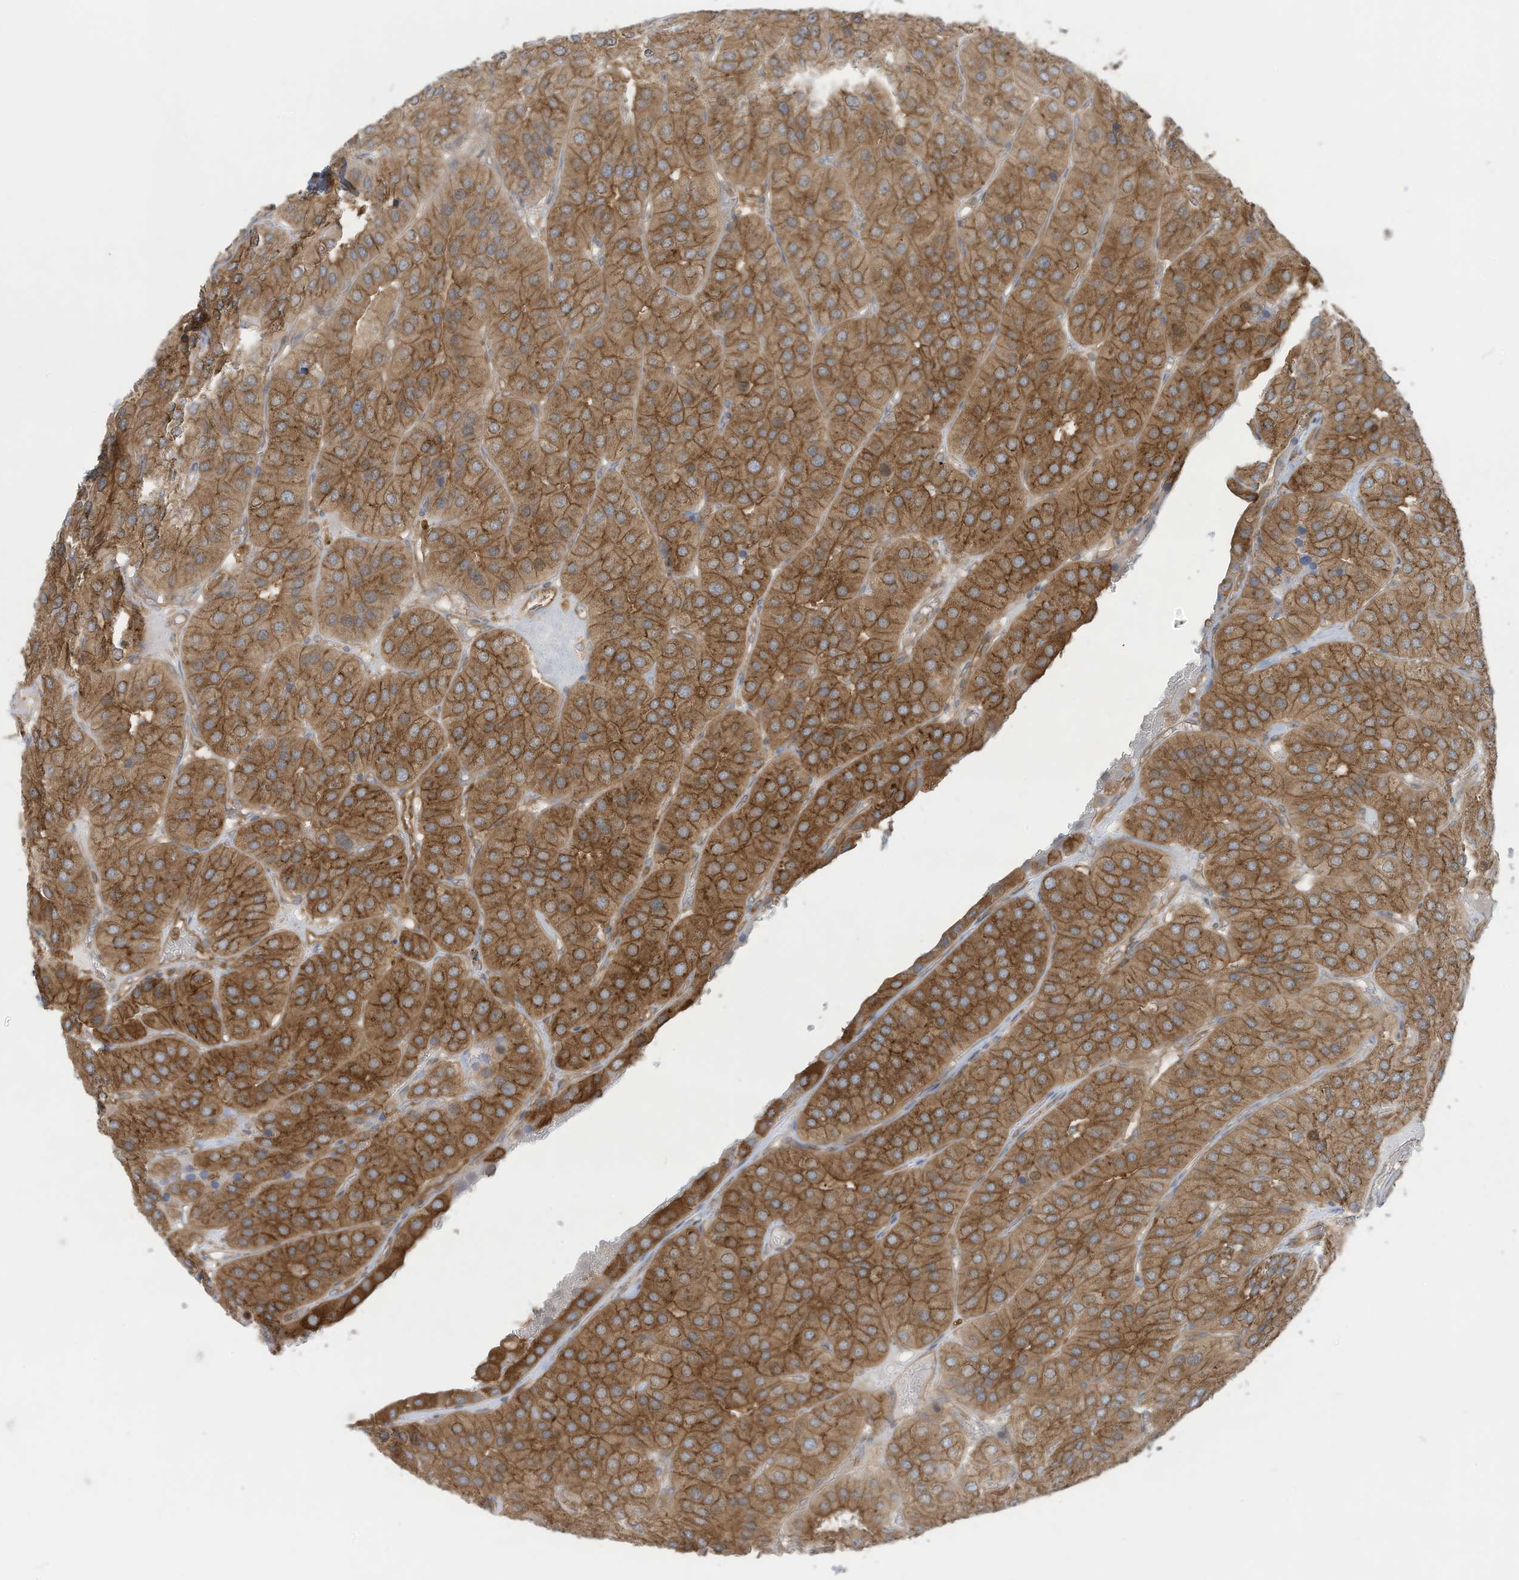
{"staining": {"intensity": "moderate", "quantity": ">75%", "location": "cytoplasmic/membranous"}, "tissue": "parathyroid gland", "cell_type": "Glandular cells", "image_type": "normal", "snomed": [{"axis": "morphology", "description": "Normal tissue, NOS"}, {"axis": "morphology", "description": "Adenoma, NOS"}, {"axis": "topography", "description": "Parathyroid gland"}], "caption": "Protein staining of benign parathyroid gland displays moderate cytoplasmic/membranous positivity in approximately >75% of glandular cells.", "gene": "OLA1", "patient": {"sex": "female", "age": 86}}